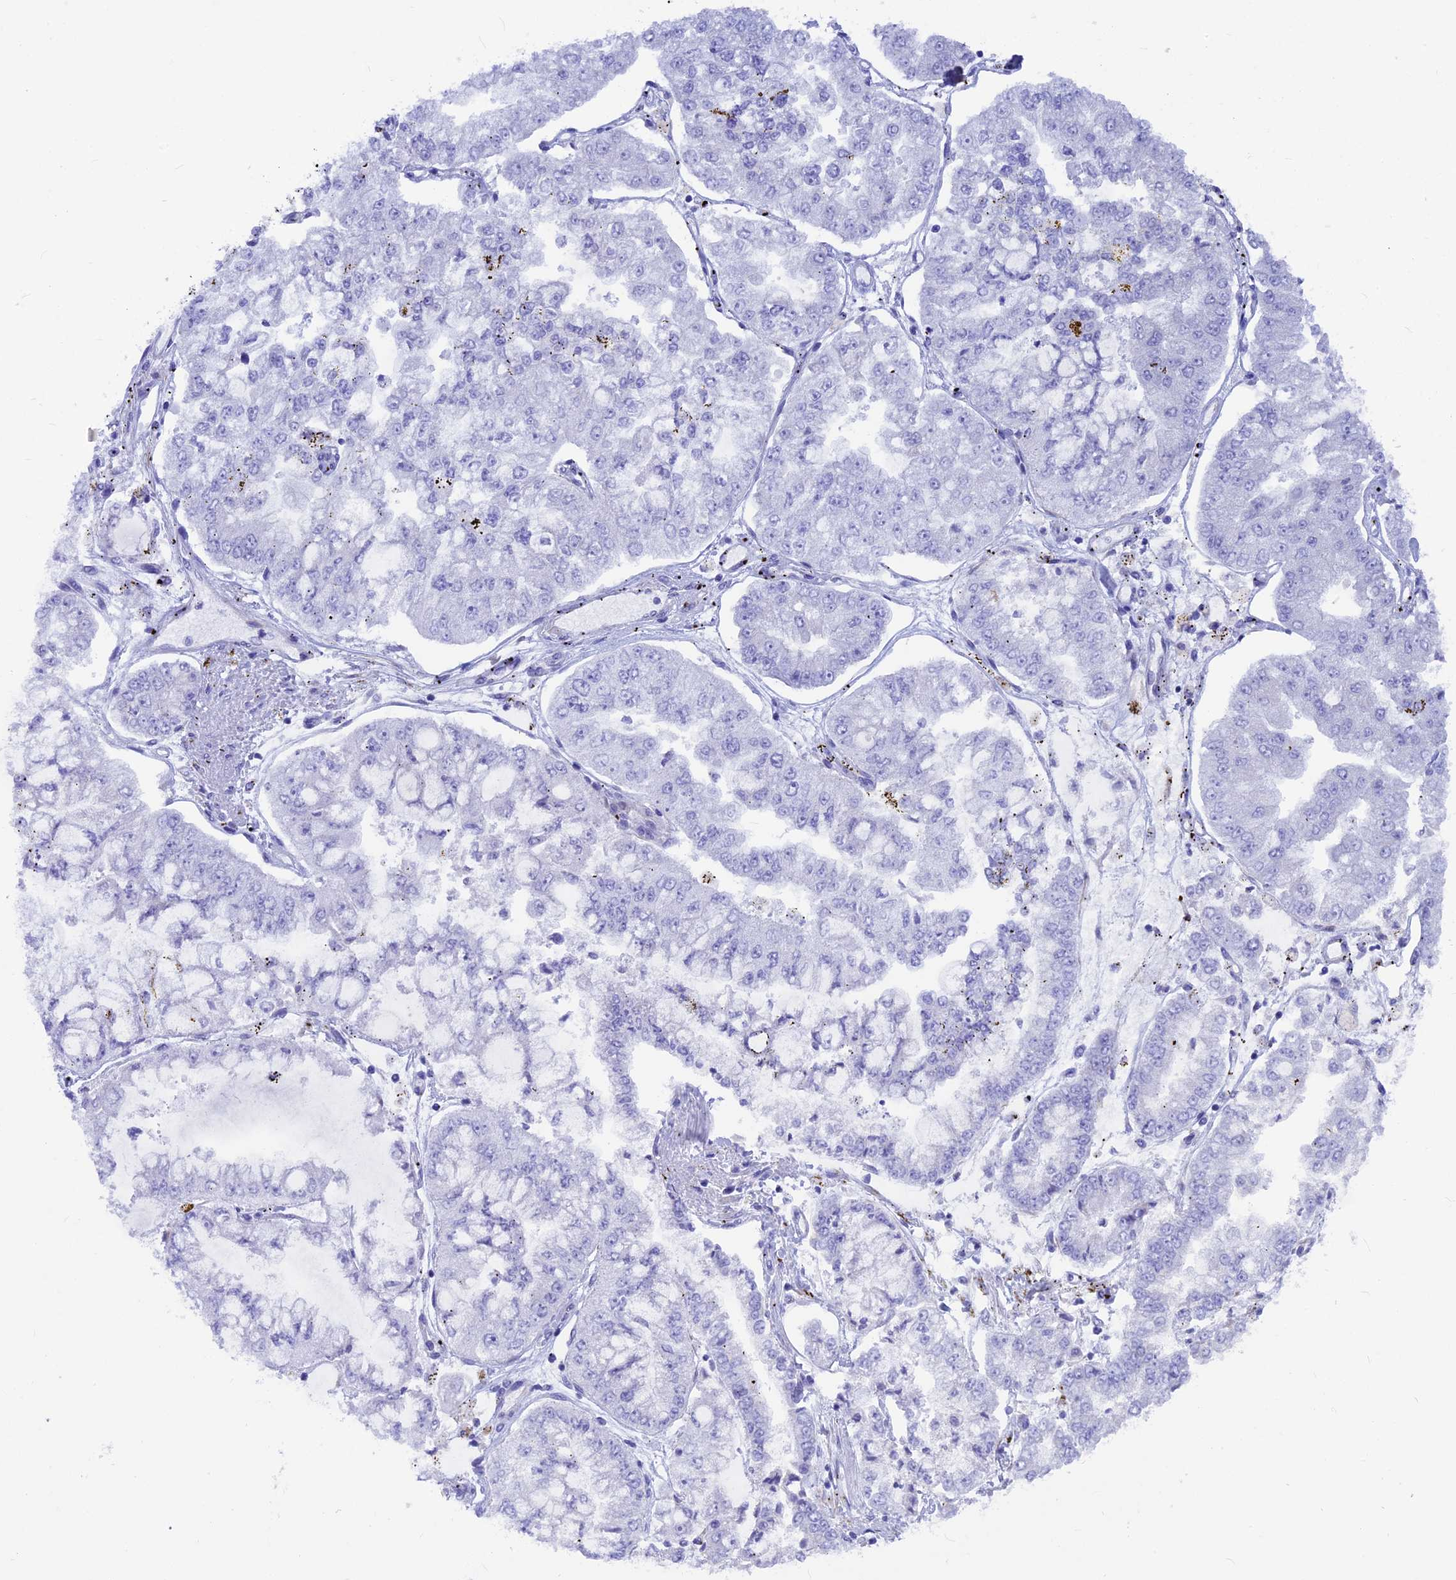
{"staining": {"intensity": "negative", "quantity": "none", "location": "none"}, "tissue": "stomach cancer", "cell_type": "Tumor cells", "image_type": "cancer", "snomed": [{"axis": "morphology", "description": "Adenocarcinoma, NOS"}, {"axis": "topography", "description": "Stomach"}], "caption": "Immunohistochemical staining of human stomach cancer (adenocarcinoma) demonstrates no significant expression in tumor cells.", "gene": "GNGT2", "patient": {"sex": "male", "age": 76}}